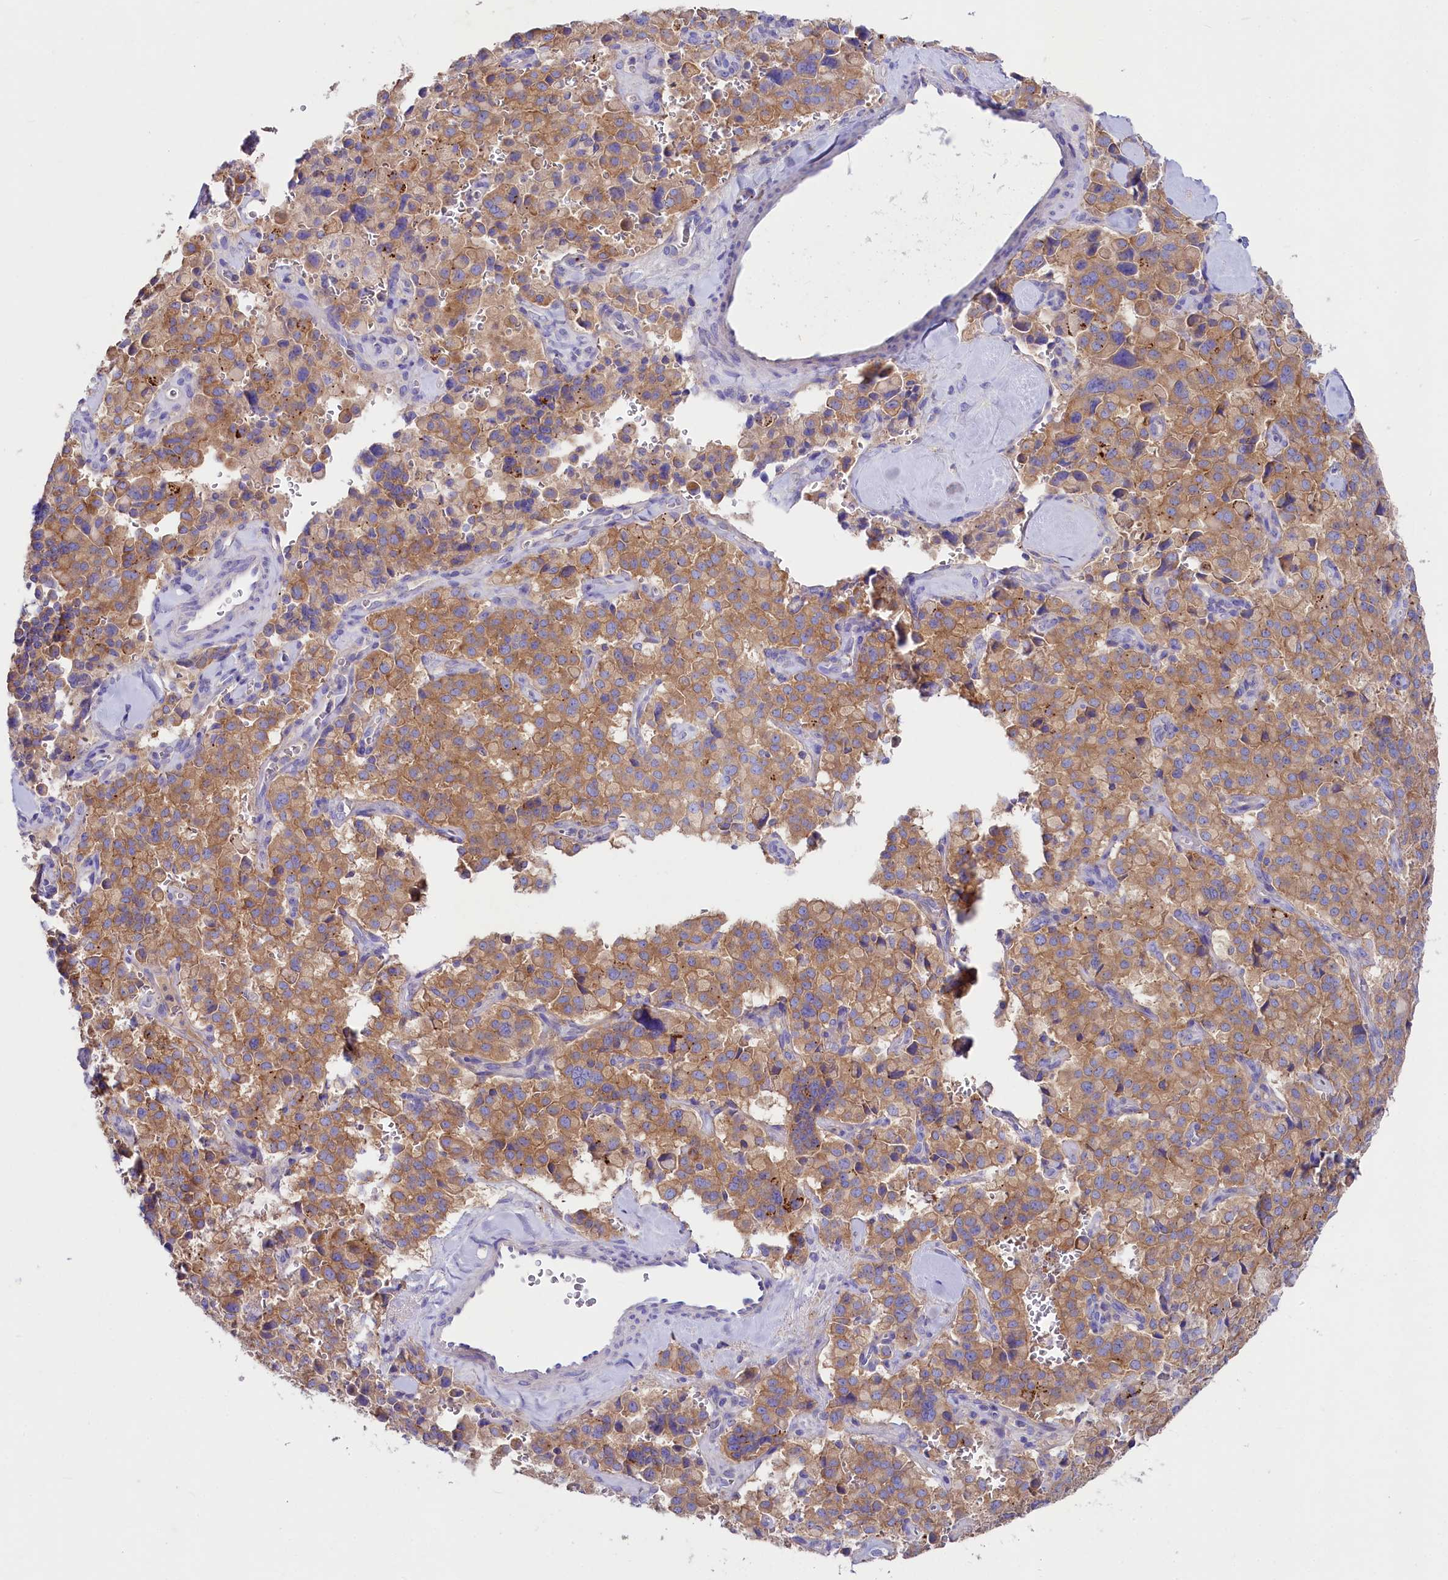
{"staining": {"intensity": "moderate", "quantity": ">75%", "location": "cytoplasmic/membranous"}, "tissue": "pancreatic cancer", "cell_type": "Tumor cells", "image_type": "cancer", "snomed": [{"axis": "morphology", "description": "Adenocarcinoma, NOS"}, {"axis": "topography", "description": "Pancreas"}], "caption": "Immunohistochemistry (DAB) staining of human adenocarcinoma (pancreatic) exhibits moderate cytoplasmic/membranous protein staining in approximately >75% of tumor cells.", "gene": "VPS26B", "patient": {"sex": "male", "age": 65}}